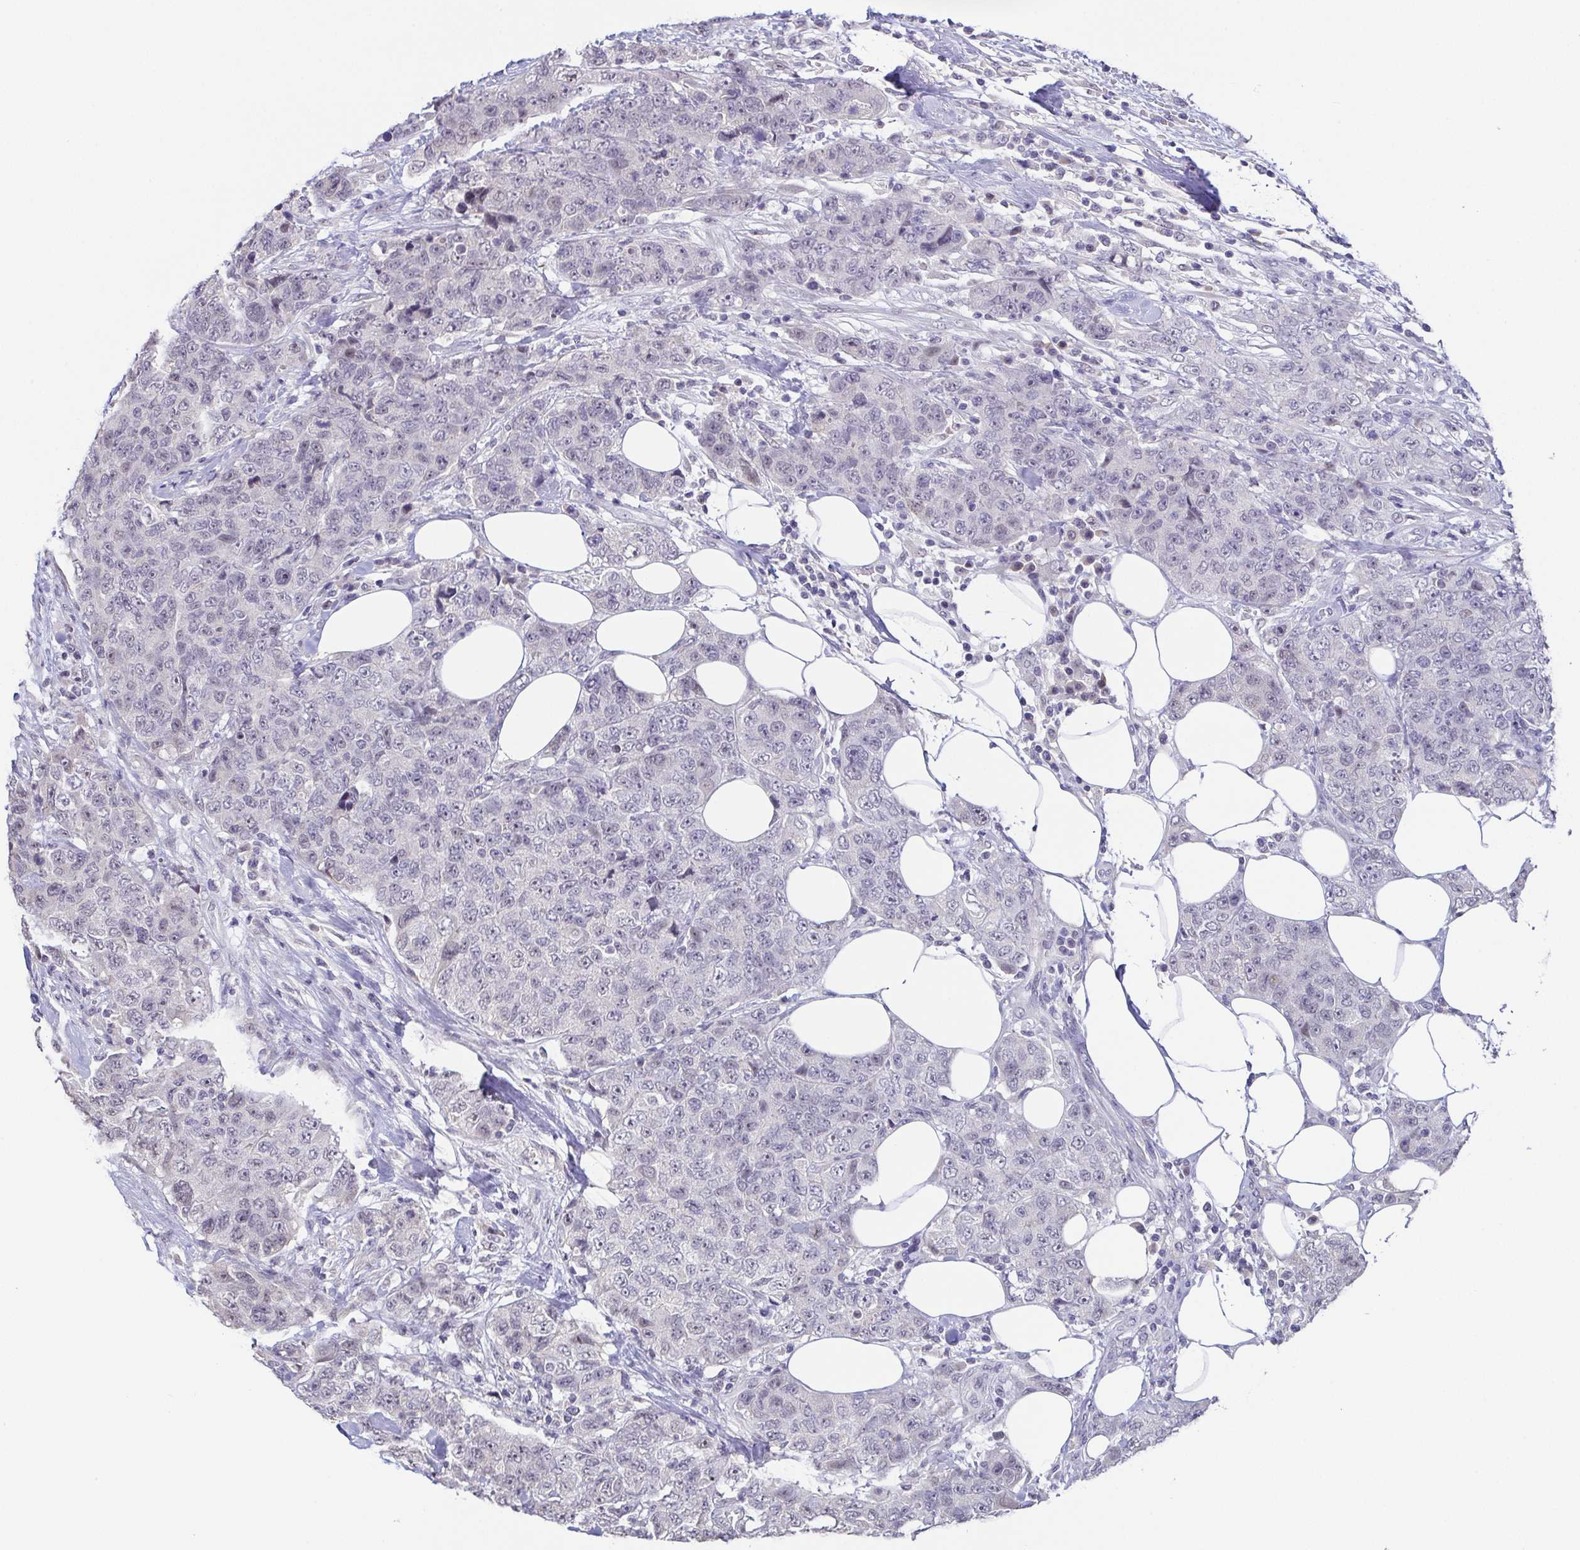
{"staining": {"intensity": "negative", "quantity": "none", "location": "none"}, "tissue": "urothelial cancer", "cell_type": "Tumor cells", "image_type": "cancer", "snomed": [{"axis": "morphology", "description": "Urothelial carcinoma, High grade"}, {"axis": "topography", "description": "Urinary bladder"}], "caption": "Micrograph shows no significant protein staining in tumor cells of urothelial cancer.", "gene": "NEFH", "patient": {"sex": "female", "age": 78}}